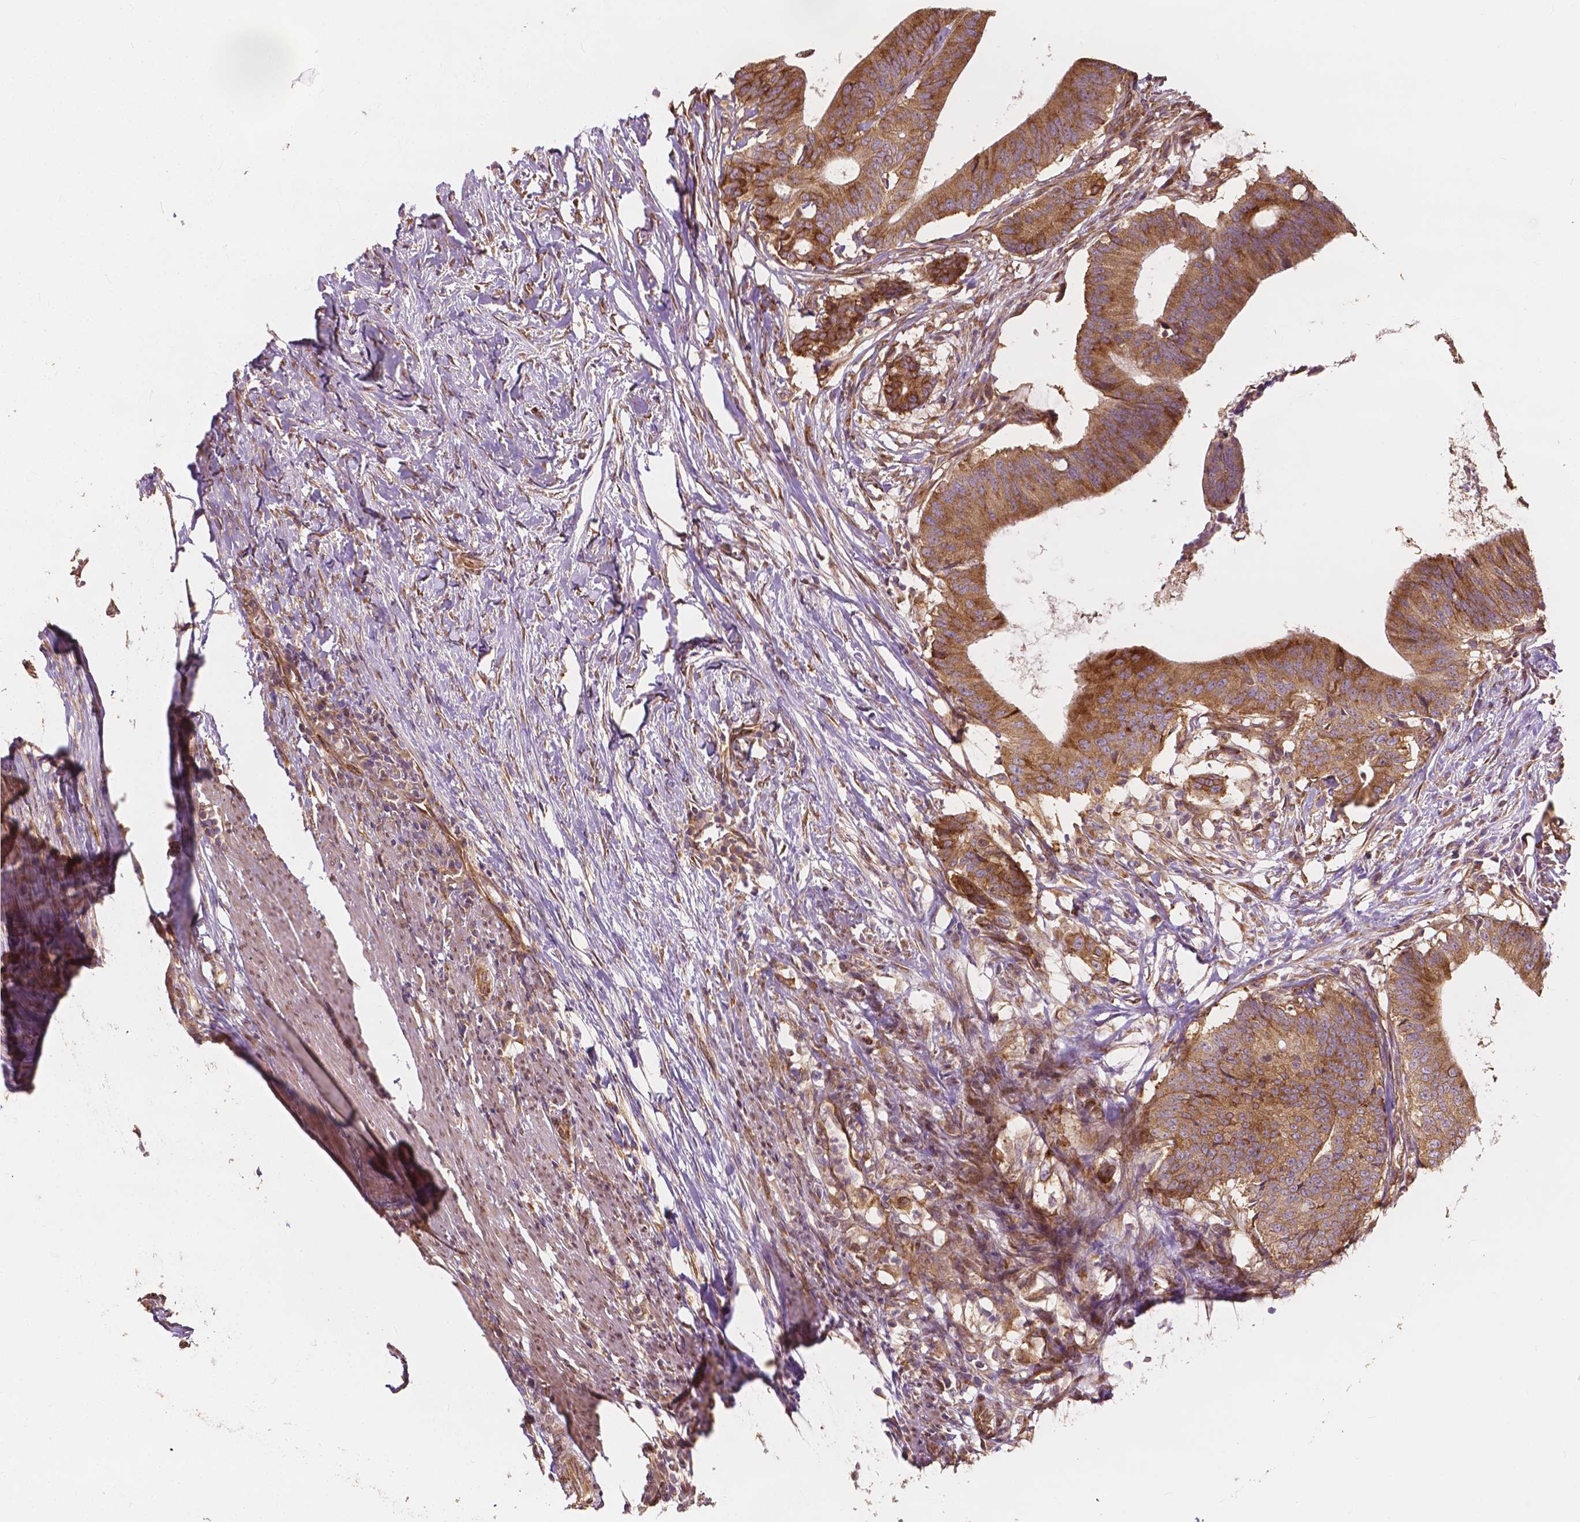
{"staining": {"intensity": "moderate", "quantity": ">75%", "location": "cytoplasmic/membranous"}, "tissue": "colorectal cancer", "cell_type": "Tumor cells", "image_type": "cancer", "snomed": [{"axis": "morphology", "description": "Adenocarcinoma, NOS"}, {"axis": "topography", "description": "Colon"}], "caption": "High-magnification brightfield microscopy of colorectal cancer (adenocarcinoma) stained with DAB (3,3'-diaminobenzidine) (brown) and counterstained with hematoxylin (blue). tumor cells exhibit moderate cytoplasmic/membranous expression is seen in approximately>75% of cells.", "gene": "G3BP1", "patient": {"sex": "female", "age": 43}}